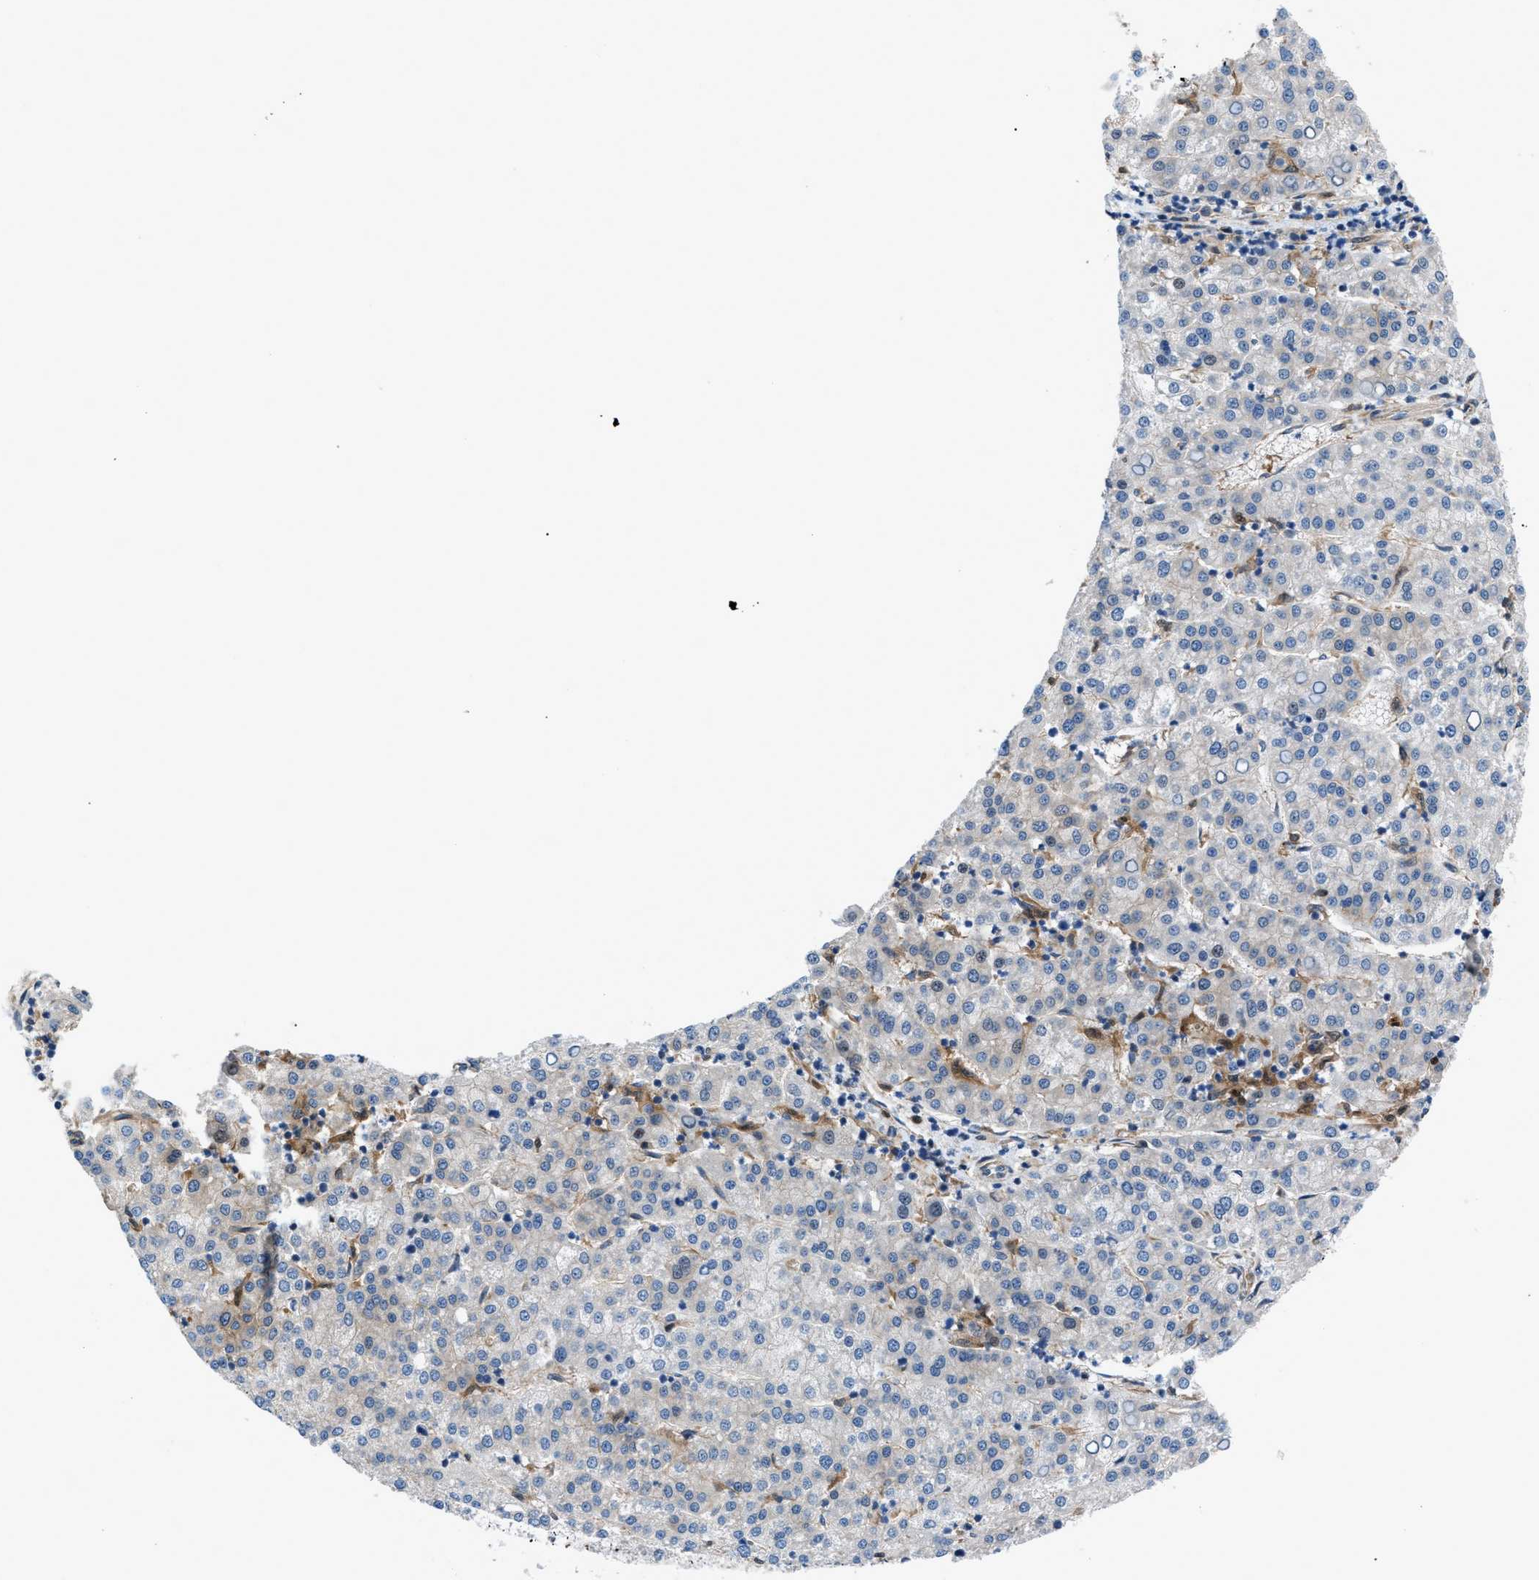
{"staining": {"intensity": "negative", "quantity": "none", "location": "none"}, "tissue": "liver cancer", "cell_type": "Tumor cells", "image_type": "cancer", "snomed": [{"axis": "morphology", "description": "Carcinoma, Hepatocellular, NOS"}, {"axis": "topography", "description": "Liver"}], "caption": "Tumor cells show no significant expression in liver hepatocellular carcinoma.", "gene": "DMAC1", "patient": {"sex": "female", "age": 58}}